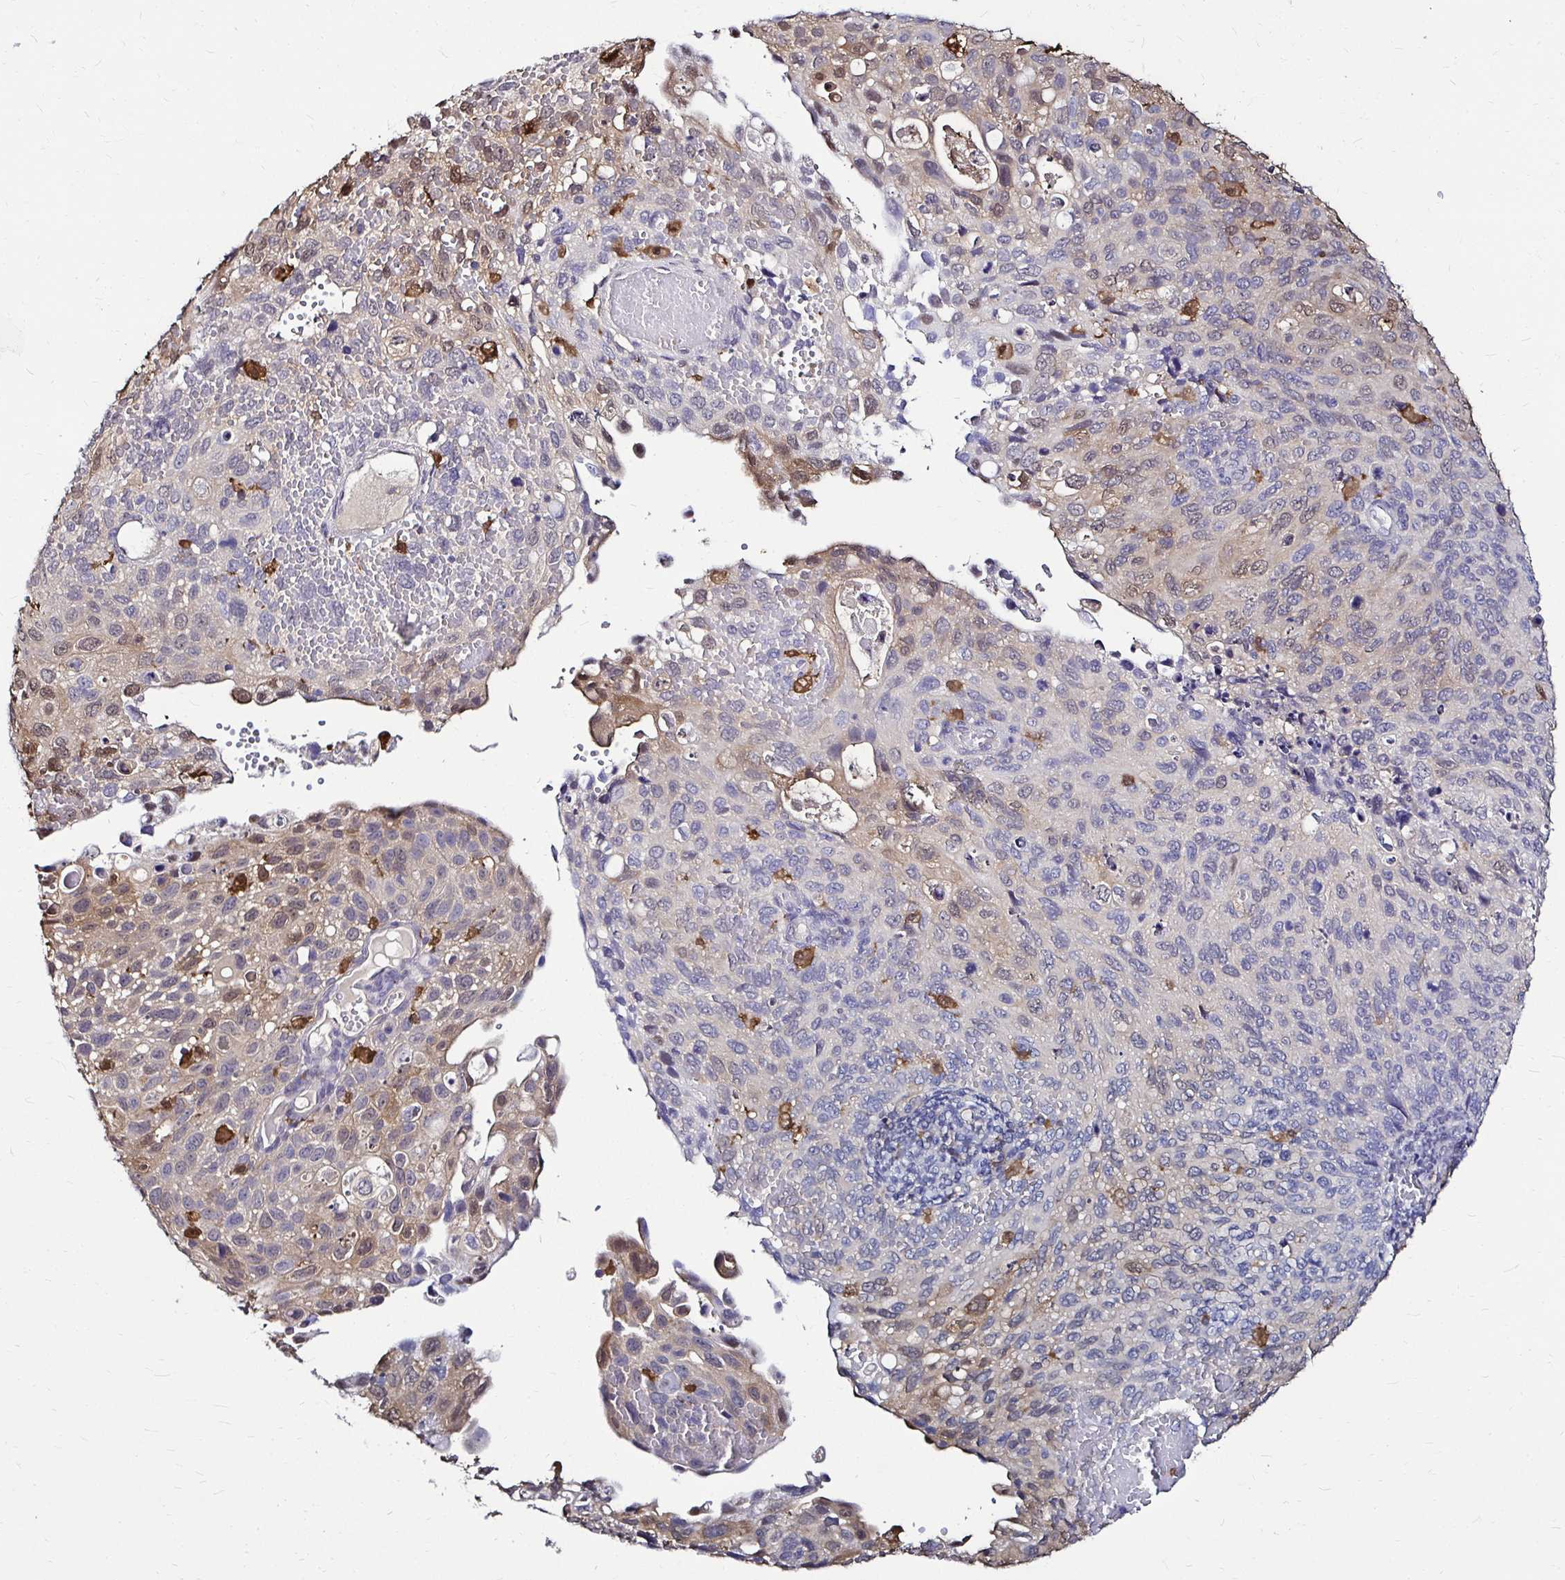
{"staining": {"intensity": "weak", "quantity": "<25%", "location": "cytoplasmic/membranous"}, "tissue": "cervical cancer", "cell_type": "Tumor cells", "image_type": "cancer", "snomed": [{"axis": "morphology", "description": "Squamous cell carcinoma, NOS"}, {"axis": "topography", "description": "Cervix"}], "caption": "Protein analysis of cervical cancer demonstrates no significant expression in tumor cells.", "gene": "IDH1", "patient": {"sex": "female", "age": 70}}